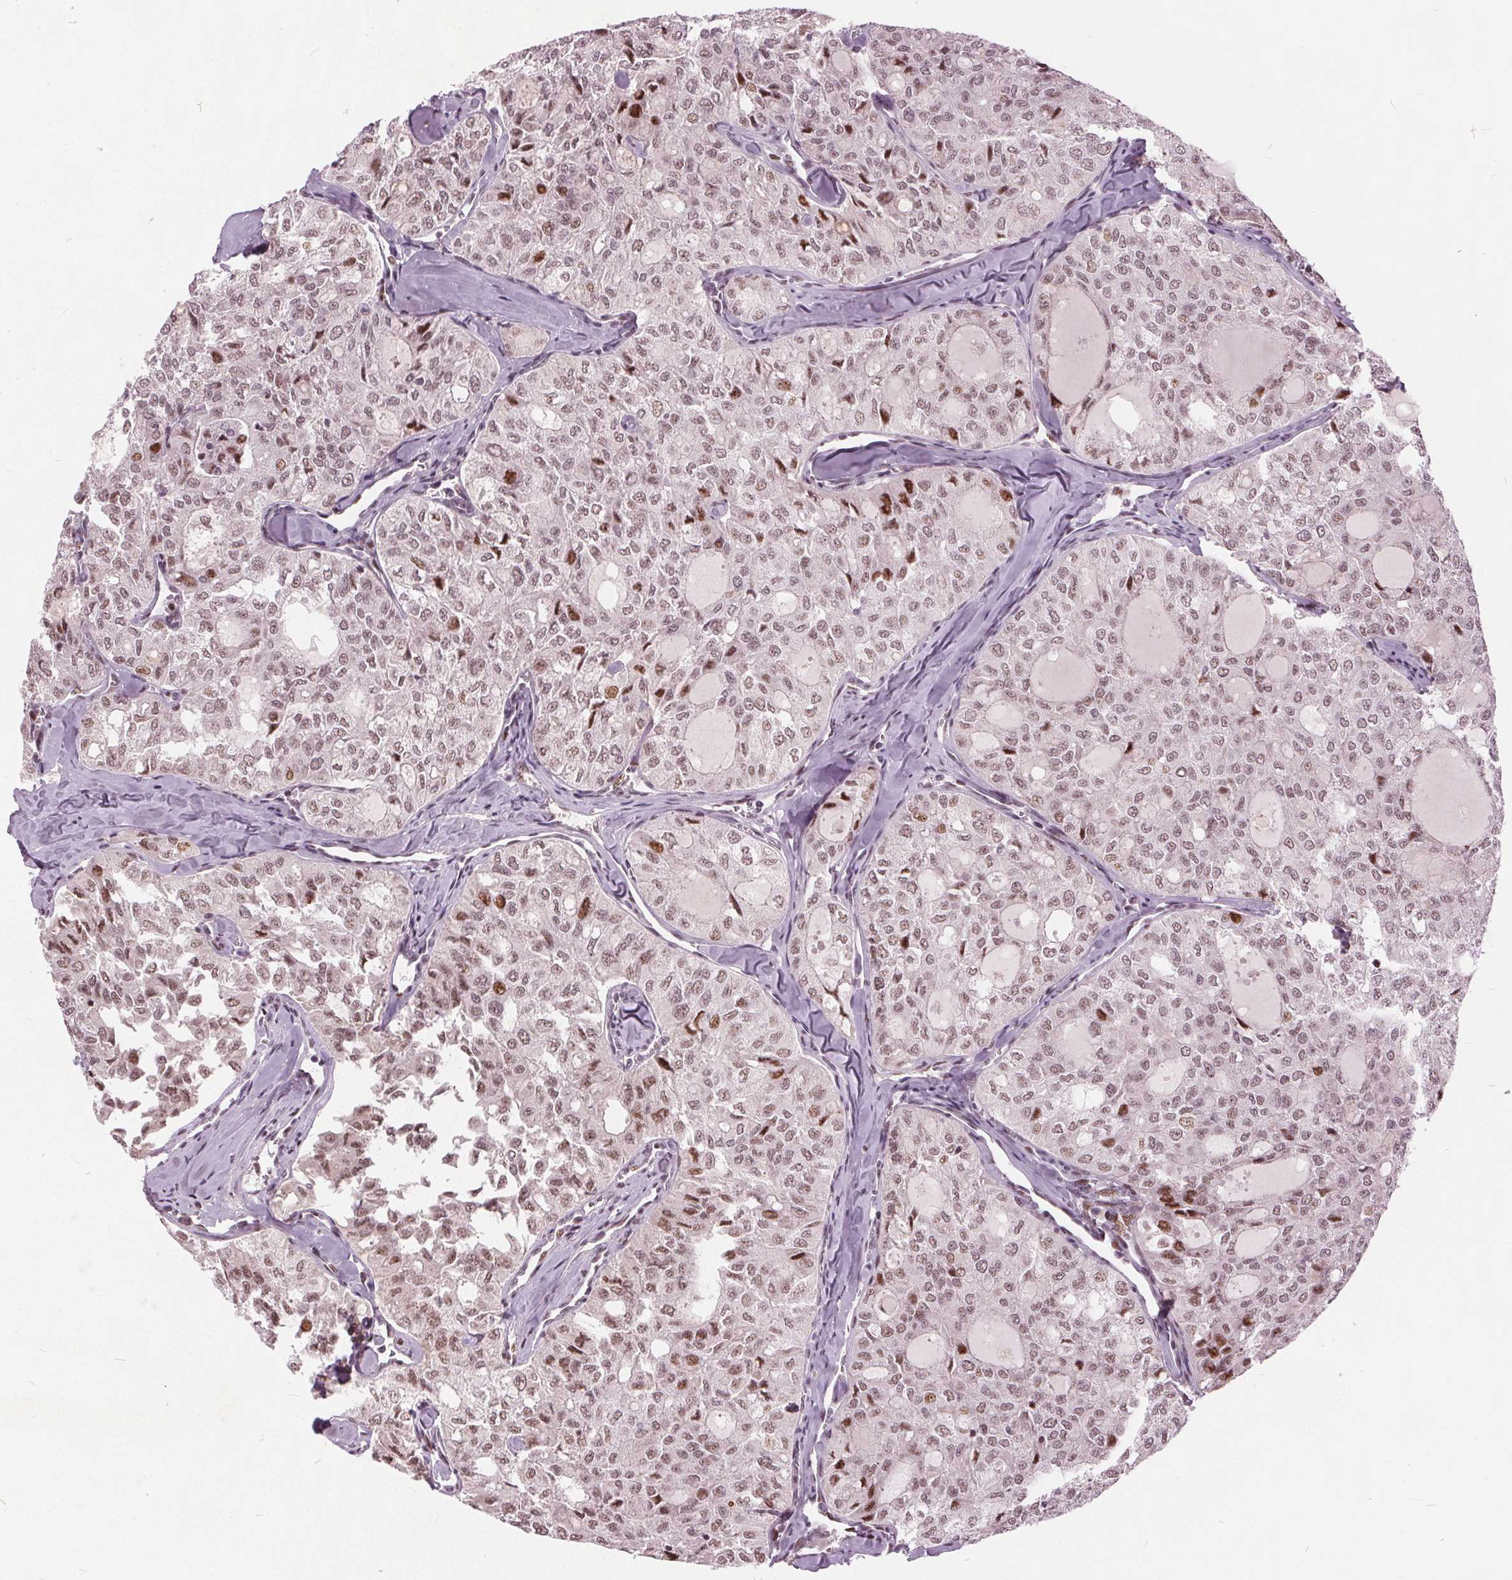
{"staining": {"intensity": "moderate", "quantity": "25%-75%", "location": "nuclear"}, "tissue": "thyroid cancer", "cell_type": "Tumor cells", "image_type": "cancer", "snomed": [{"axis": "morphology", "description": "Follicular adenoma carcinoma, NOS"}, {"axis": "topography", "description": "Thyroid gland"}], "caption": "Protein expression by immunohistochemistry (IHC) shows moderate nuclear staining in approximately 25%-75% of tumor cells in follicular adenoma carcinoma (thyroid).", "gene": "TTC34", "patient": {"sex": "male", "age": 75}}